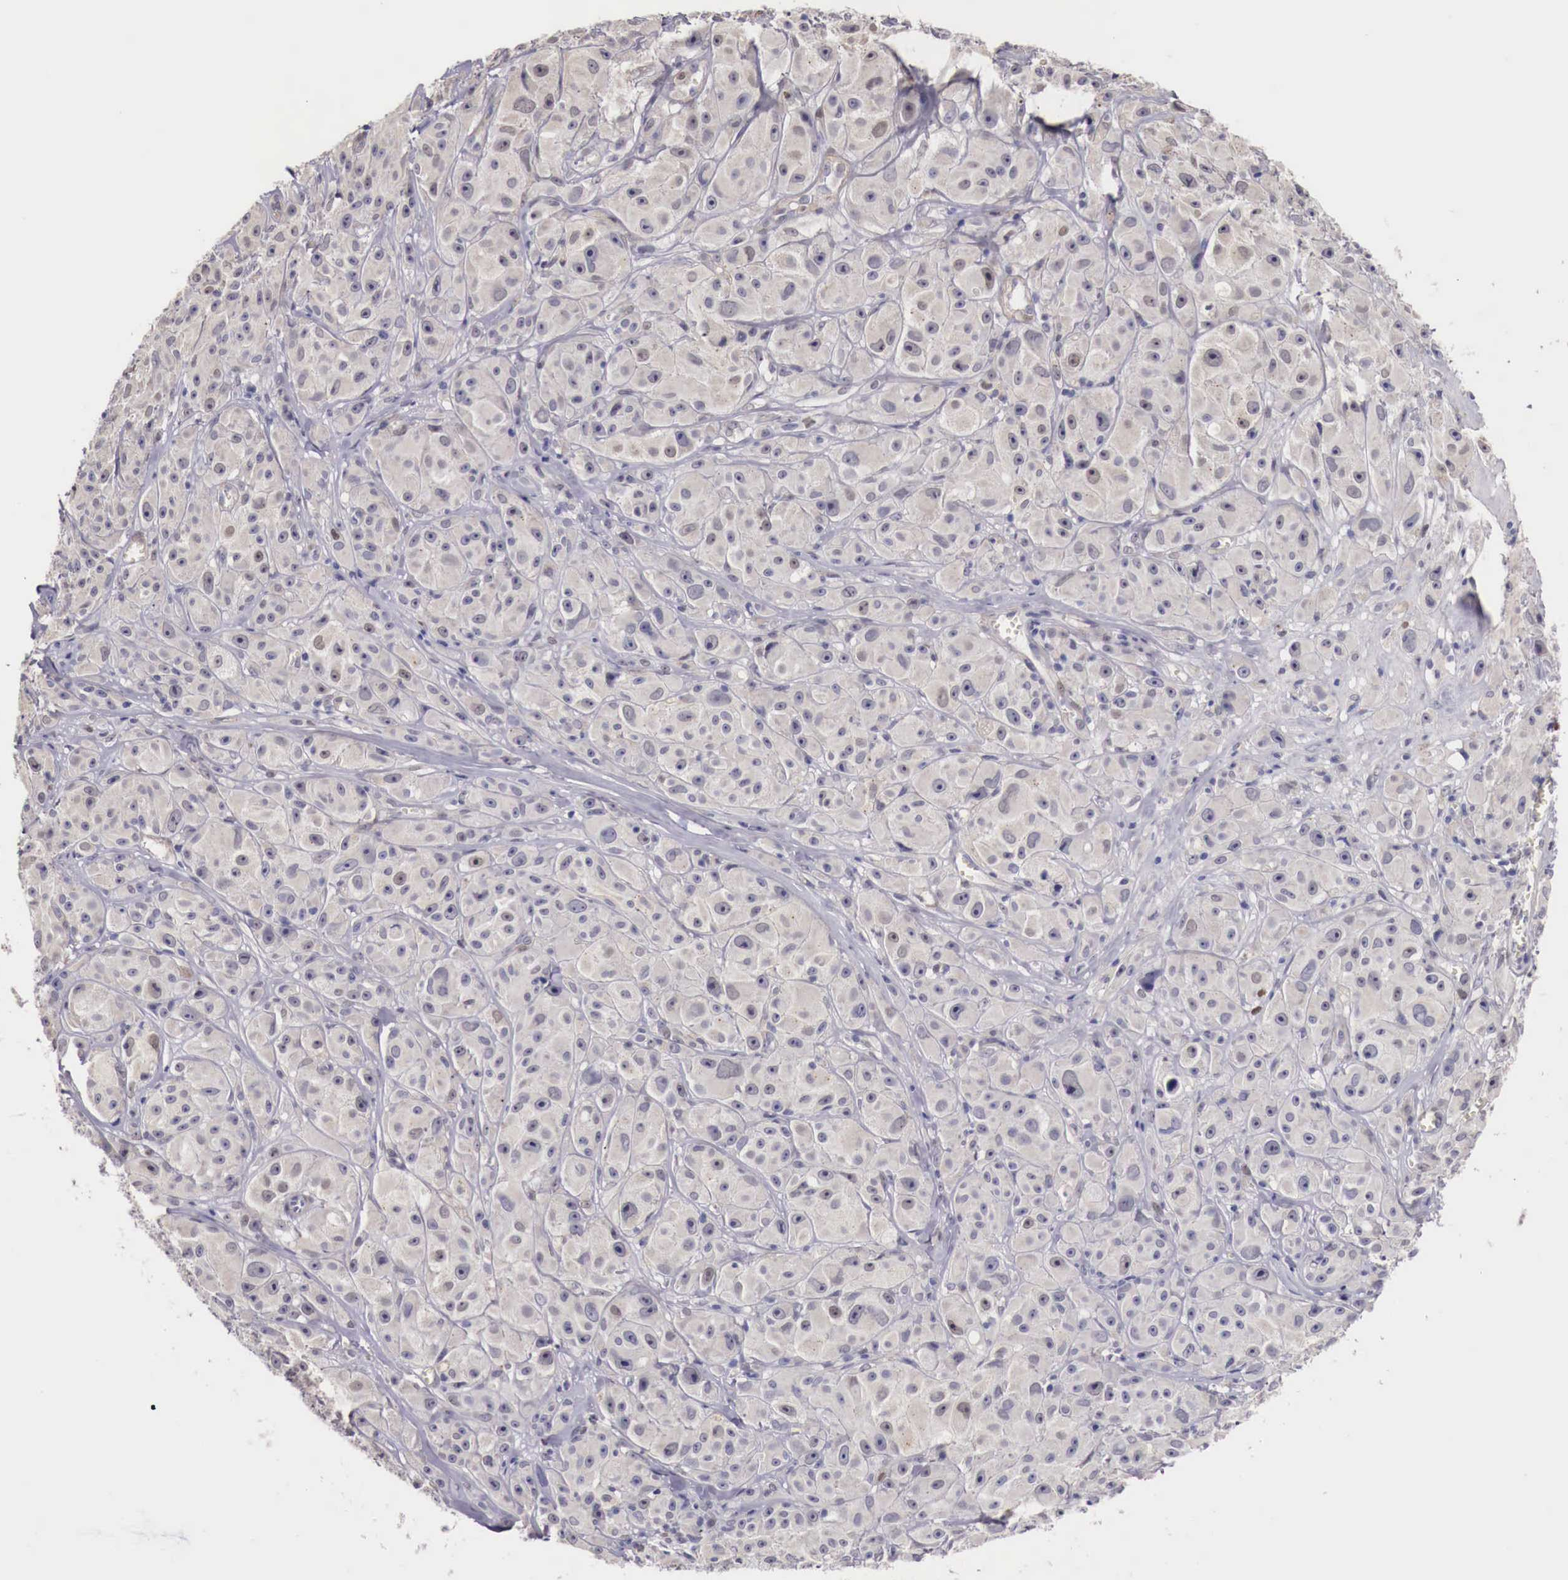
{"staining": {"intensity": "negative", "quantity": "none", "location": "none"}, "tissue": "melanoma", "cell_type": "Tumor cells", "image_type": "cancer", "snomed": [{"axis": "morphology", "description": "Malignant melanoma, NOS"}, {"axis": "topography", "description": "Skin"}], "caption": "DAB (3,3'-diaminobenzidine) immunohistochemical staining of melanoma exhibits no significant staining in tumor cells. The staining is performed using DAB (3,3'-diaminobenzidine) brown chromogen with nuclei counter-stained in using hematoxylin.", "gene": "ENOX2", "patient": {"sex": "male", "age": 56}}